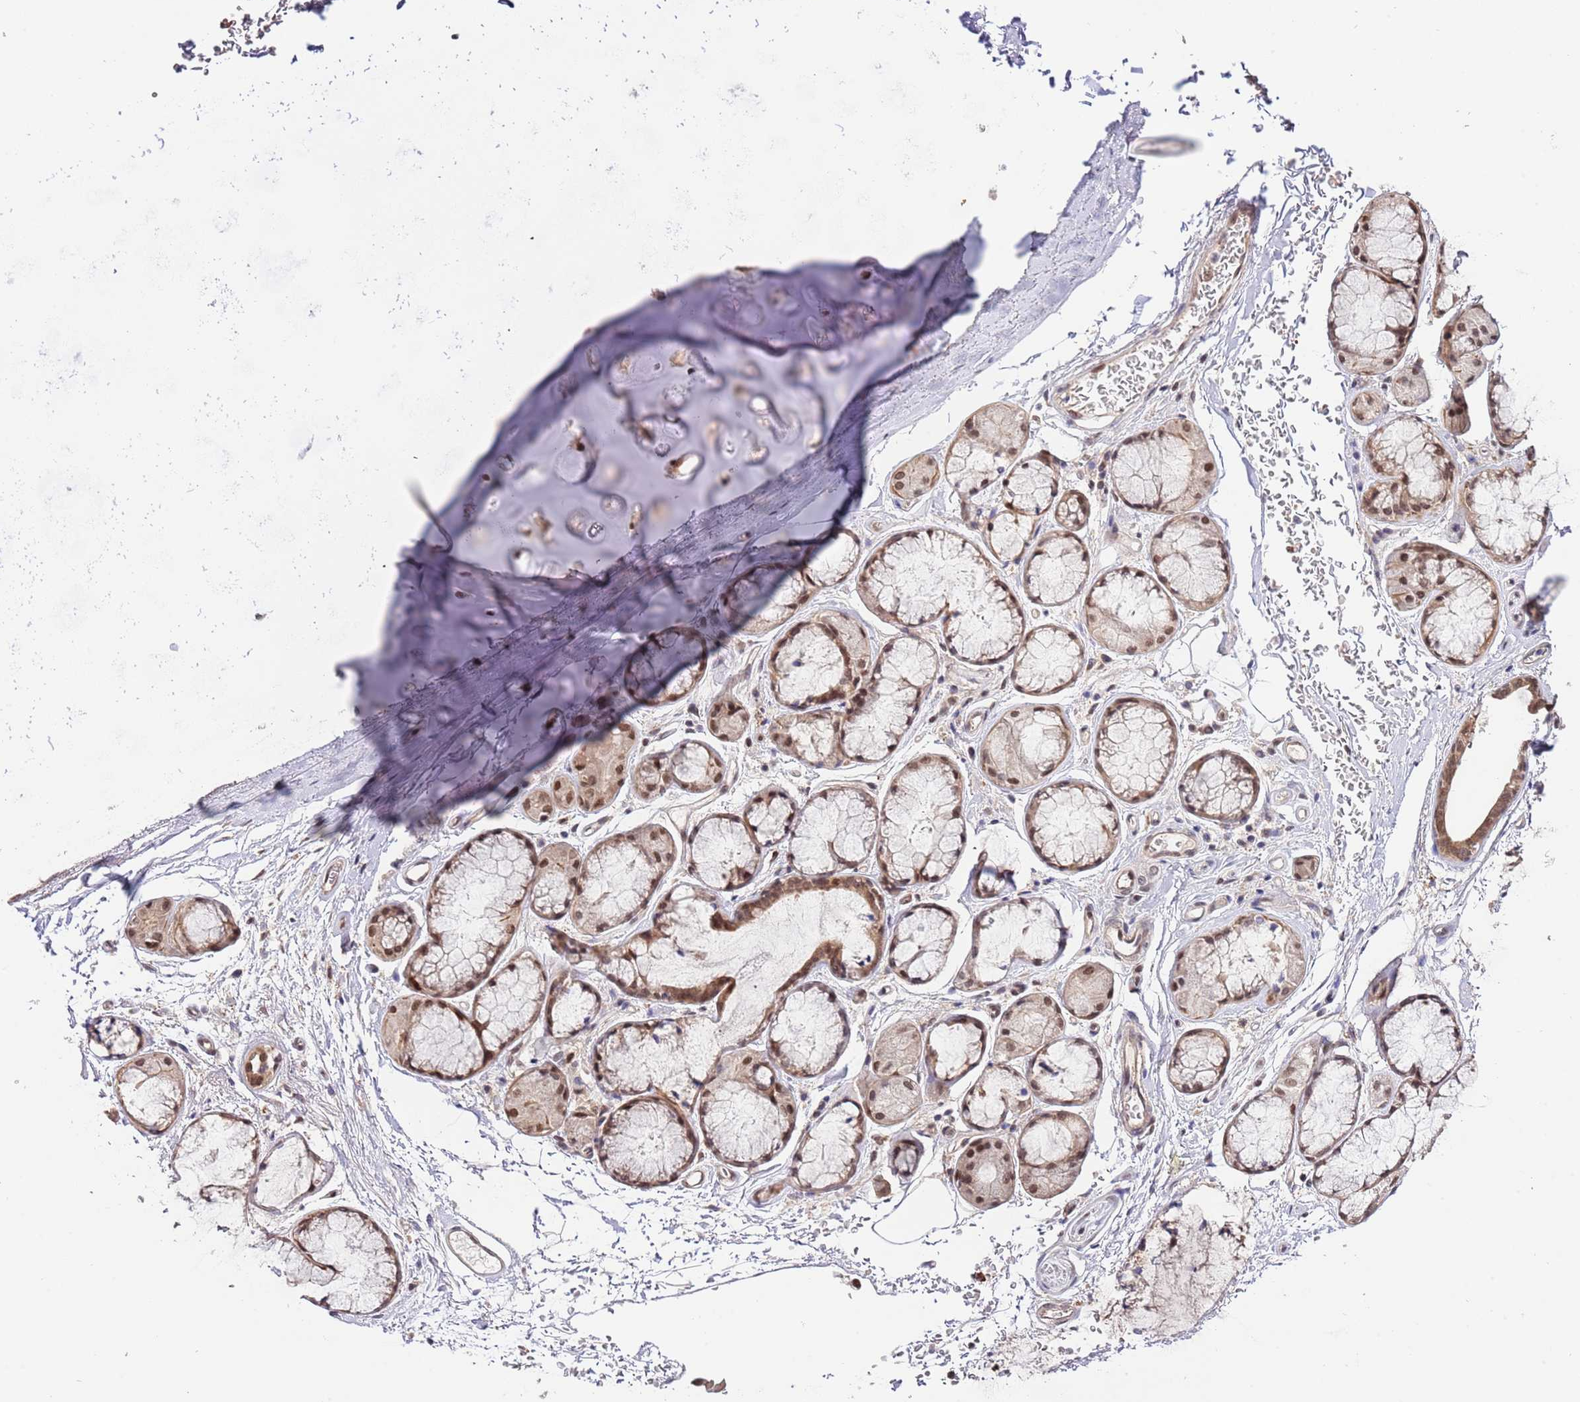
{"staining": {"intensity": "moderate", "quantity": ">75%", "location": "nuclear"}, "tissue": "soft tissue", "cell_type": "Chondrocytes", "image_type": "normal", "snomed": [{"axis": "morphology", "description": "Normal tissue, NOS"}, {"axis": "topography", "description": "Cartilage tissue"}], "caption": "Immunohistochemistry (DAB (3,3'-diaminobenzidine)) staining of benign soft tissue demonstrates moderate nuclear protein expression in about >75% of chondrocytes. (Brightfield microscopy of DAB IHC at high magnification).", "gene": "RIF1", "patient": {"sex": "male", "age": 73}}